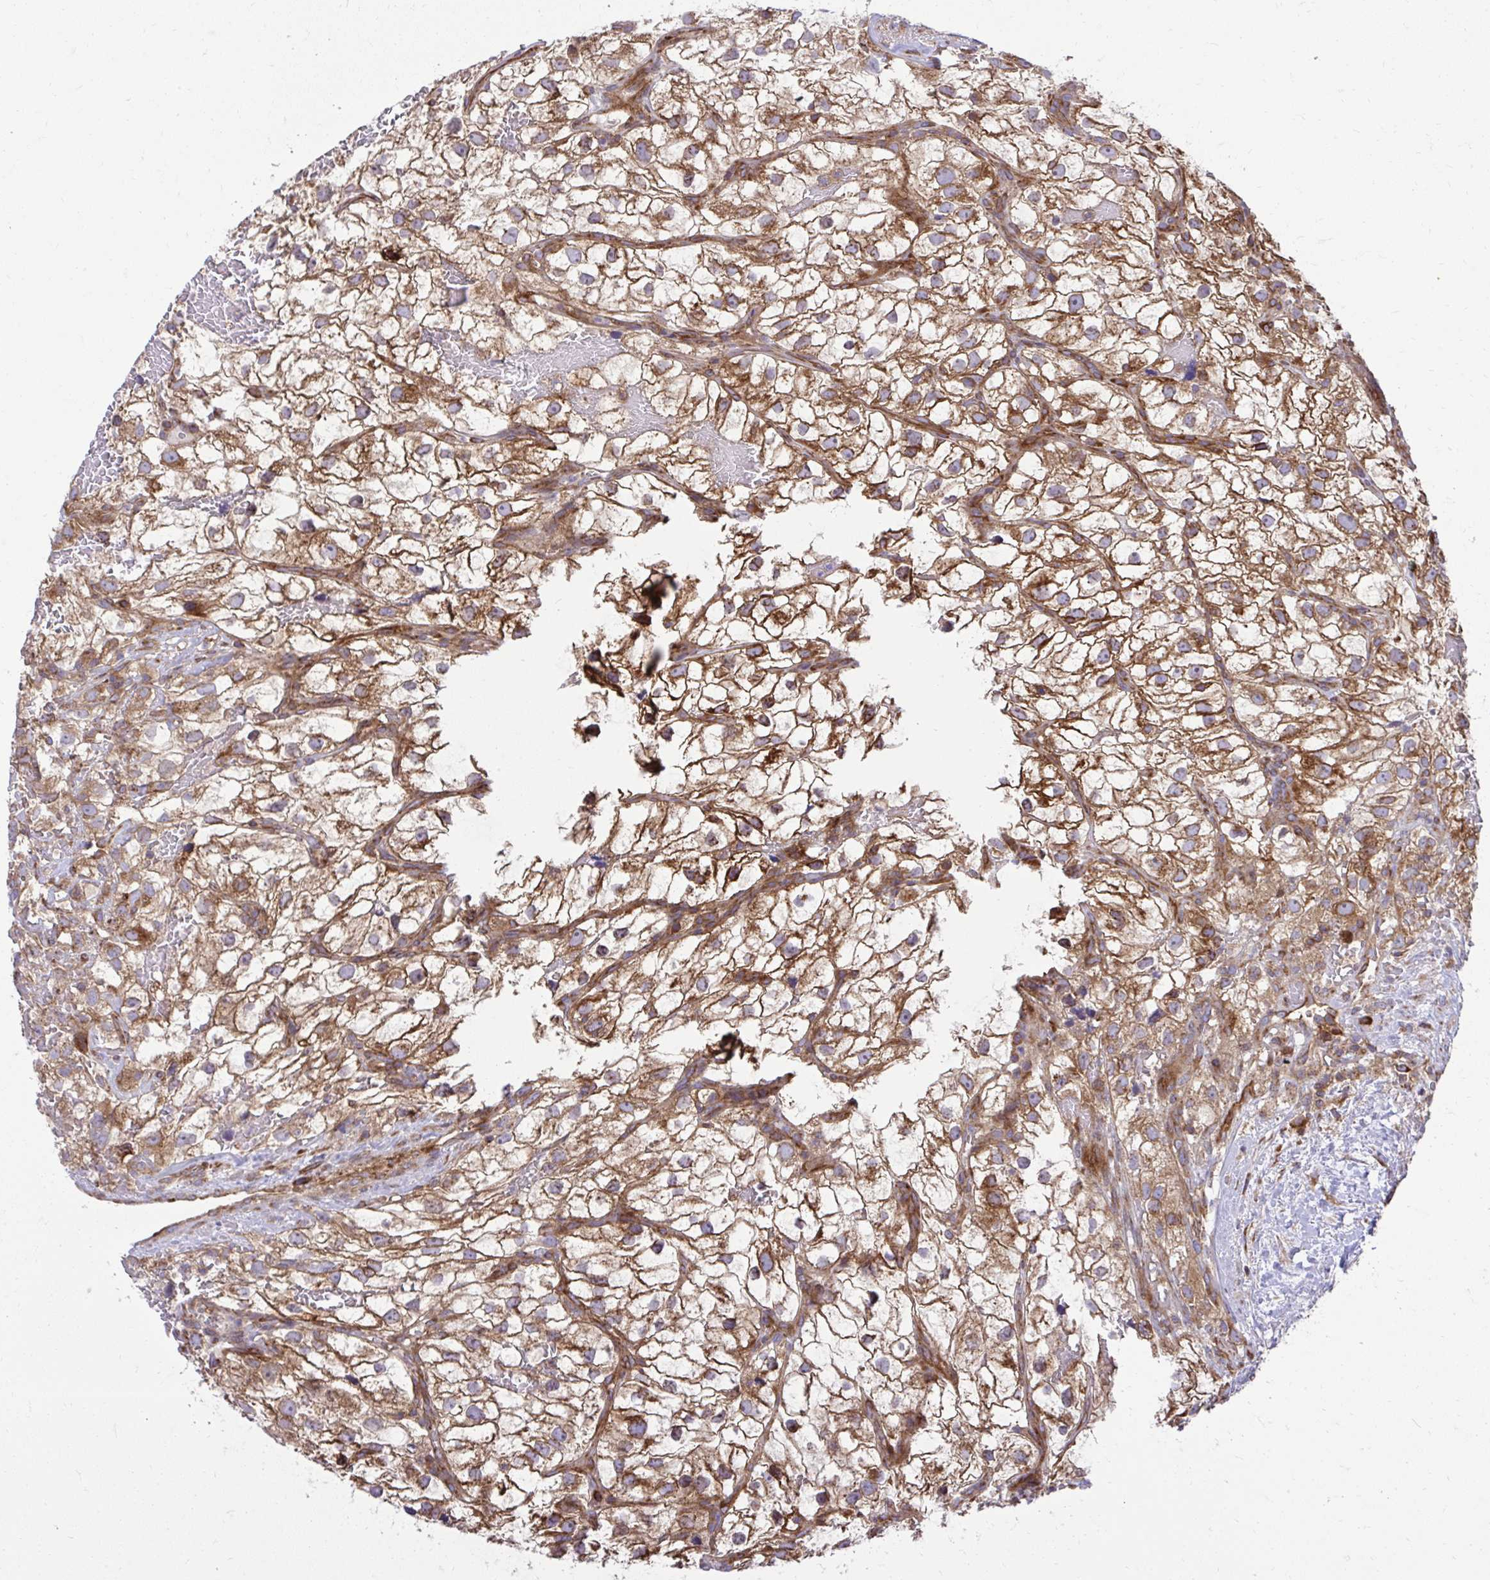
{"staining": {"intensity": "moderate", "quantity": ">75%", "location": "cytoplasmic/membranous"}, "tissue": "renal cancer", "cell_type": "Tumor cells", "image_type": "cancer", "snomed": [{"axis": "morphology", "description": "Adenocarcinoma, NOS"}, {"axis": "topography", "description": "Kidney"}], "caption": "The micrograph shows a brown stain indicating the presence of a protein in the cytoplasmic/membranous of tumor cells in renal adenocarcinoma.", "gene": "NMNAT3", "patient": {"sex": "male", "age": 59}}